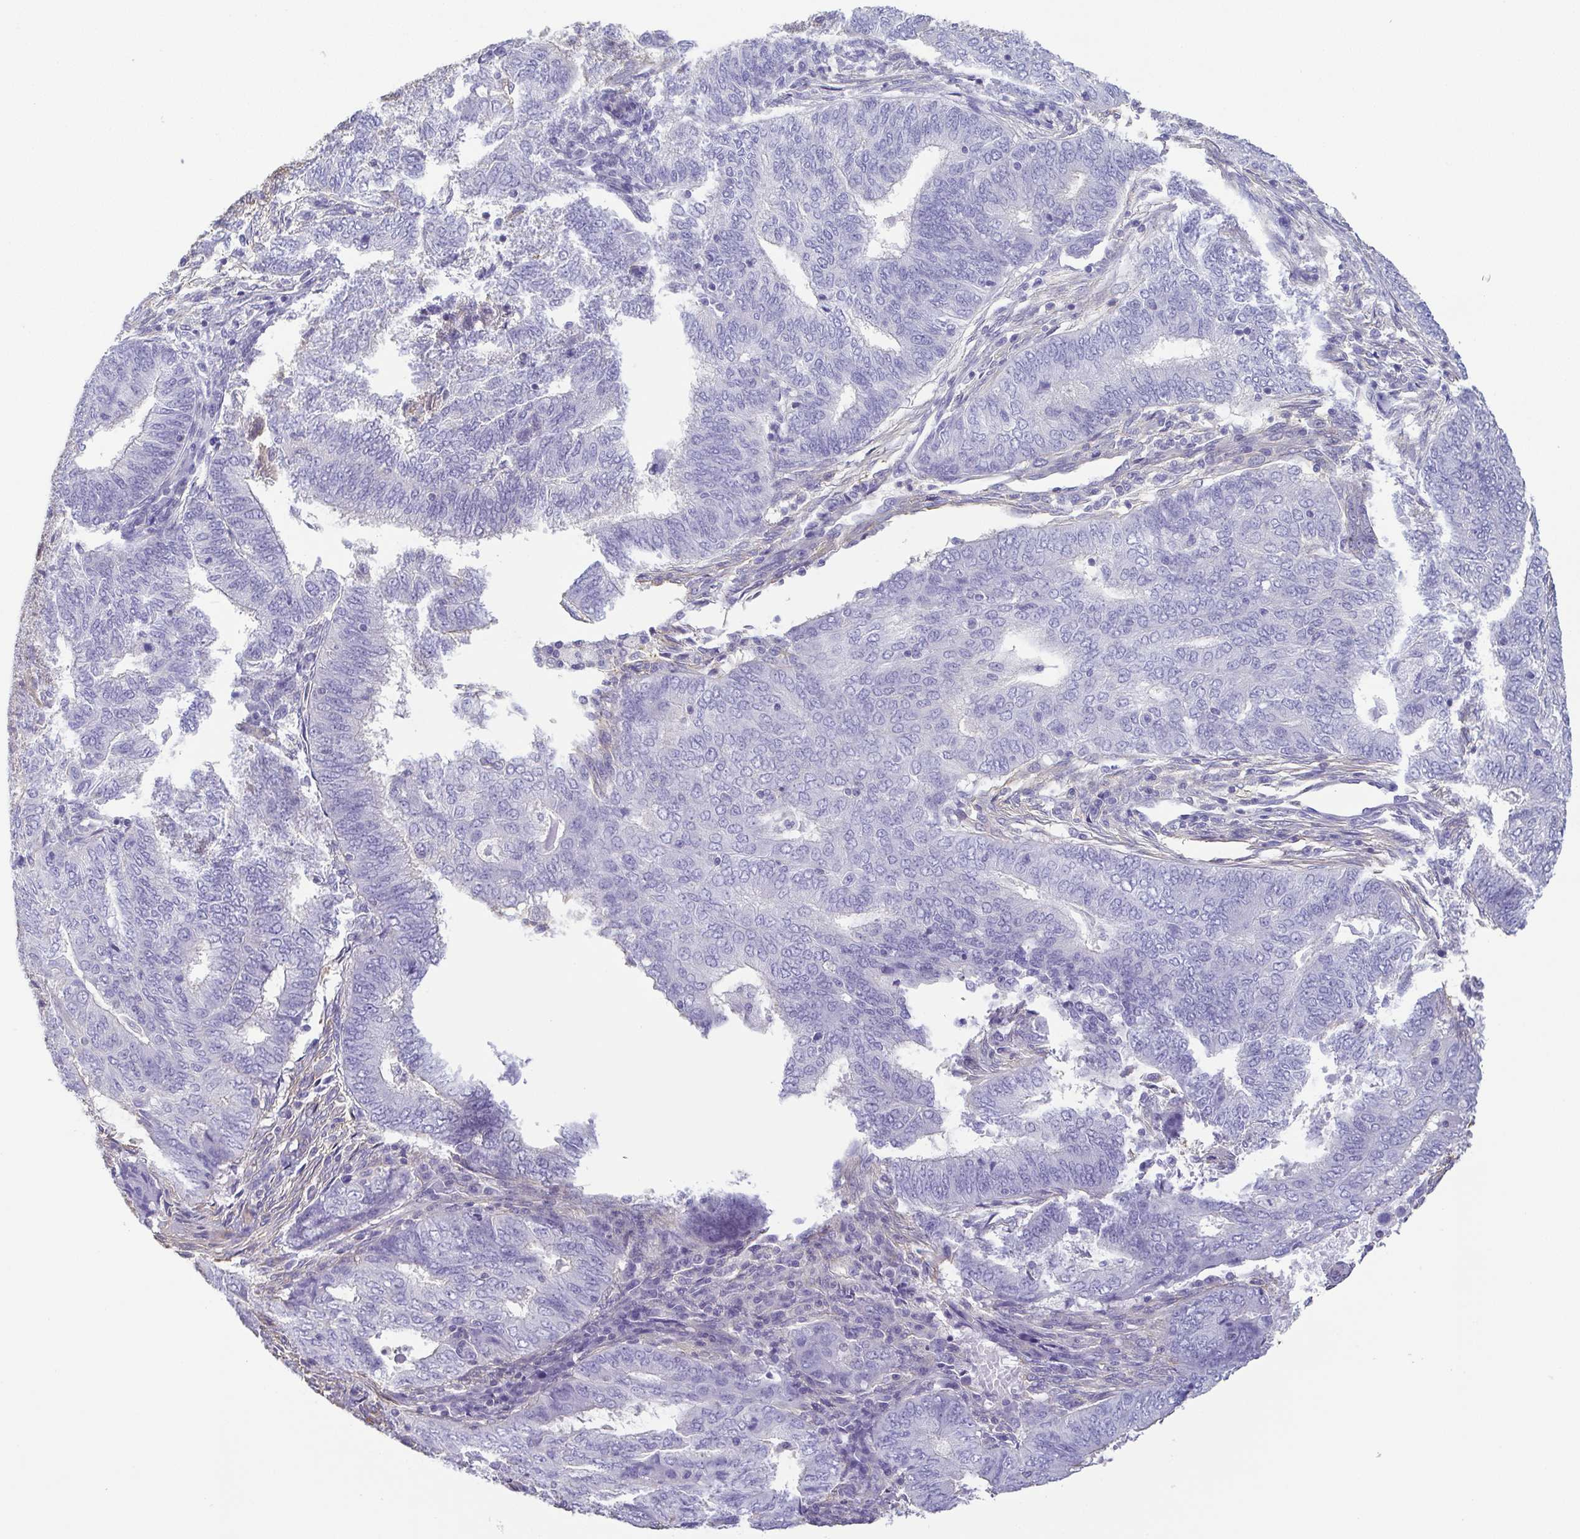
{"staining": {"intensity": "negative", "quantity": "none", "location": "none"}, "tissue": "endometrial cancer", "cell_type": "Tumor cells", "image_type": "cancer", "snomed": [{"axis": "morphology", "description": "Adenocarcinoma, NOS"}, {"axis": "topography", "description": "Endometrium"}], "caption": "This is an immunohistochemistry (IHC) image of endometrial adenocarcinoma. There is no expression in tumor cells.", "gene": "MYL6", "patient": {"sex": "female", "age": 62}}